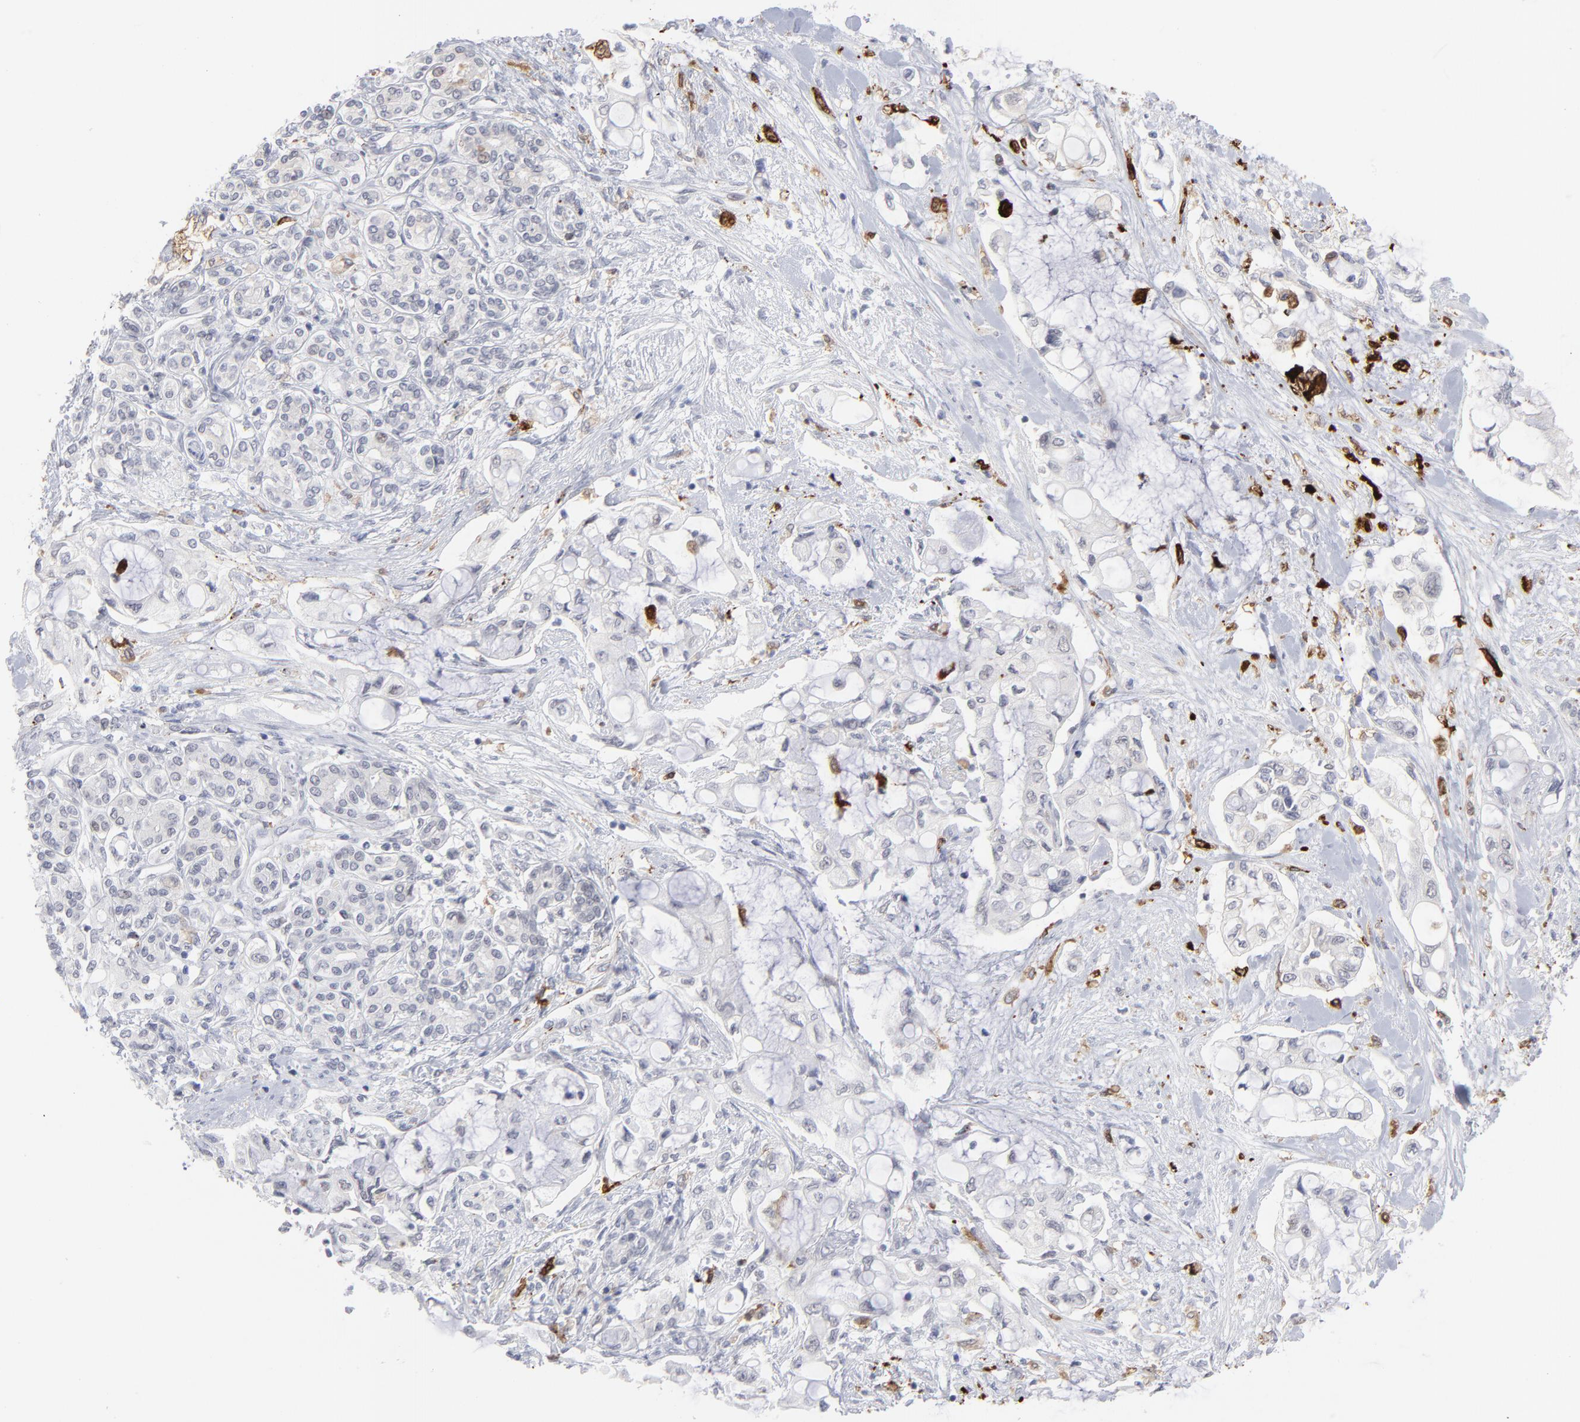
{"staining": {"intensity": "negative", "quantity": "none", "location": "none"}, "tissue": "pancreatic cancer", "cell_type": "Tumor cells", "image_type": "cancer", "snomed": [{"axis": "morphology", "description": "Adenocarcinoma, NOS"}, {"axis": "topography", "description": "Pancreas"}], "caption": "Human pancreatic cancer (adenocarcinoma) stained for a protein using immunohistochemistry (IHC) exhibits no positivity in tumor cells.", "gene": "CCR2", "patient": {"sex": "female", "age": 70}}